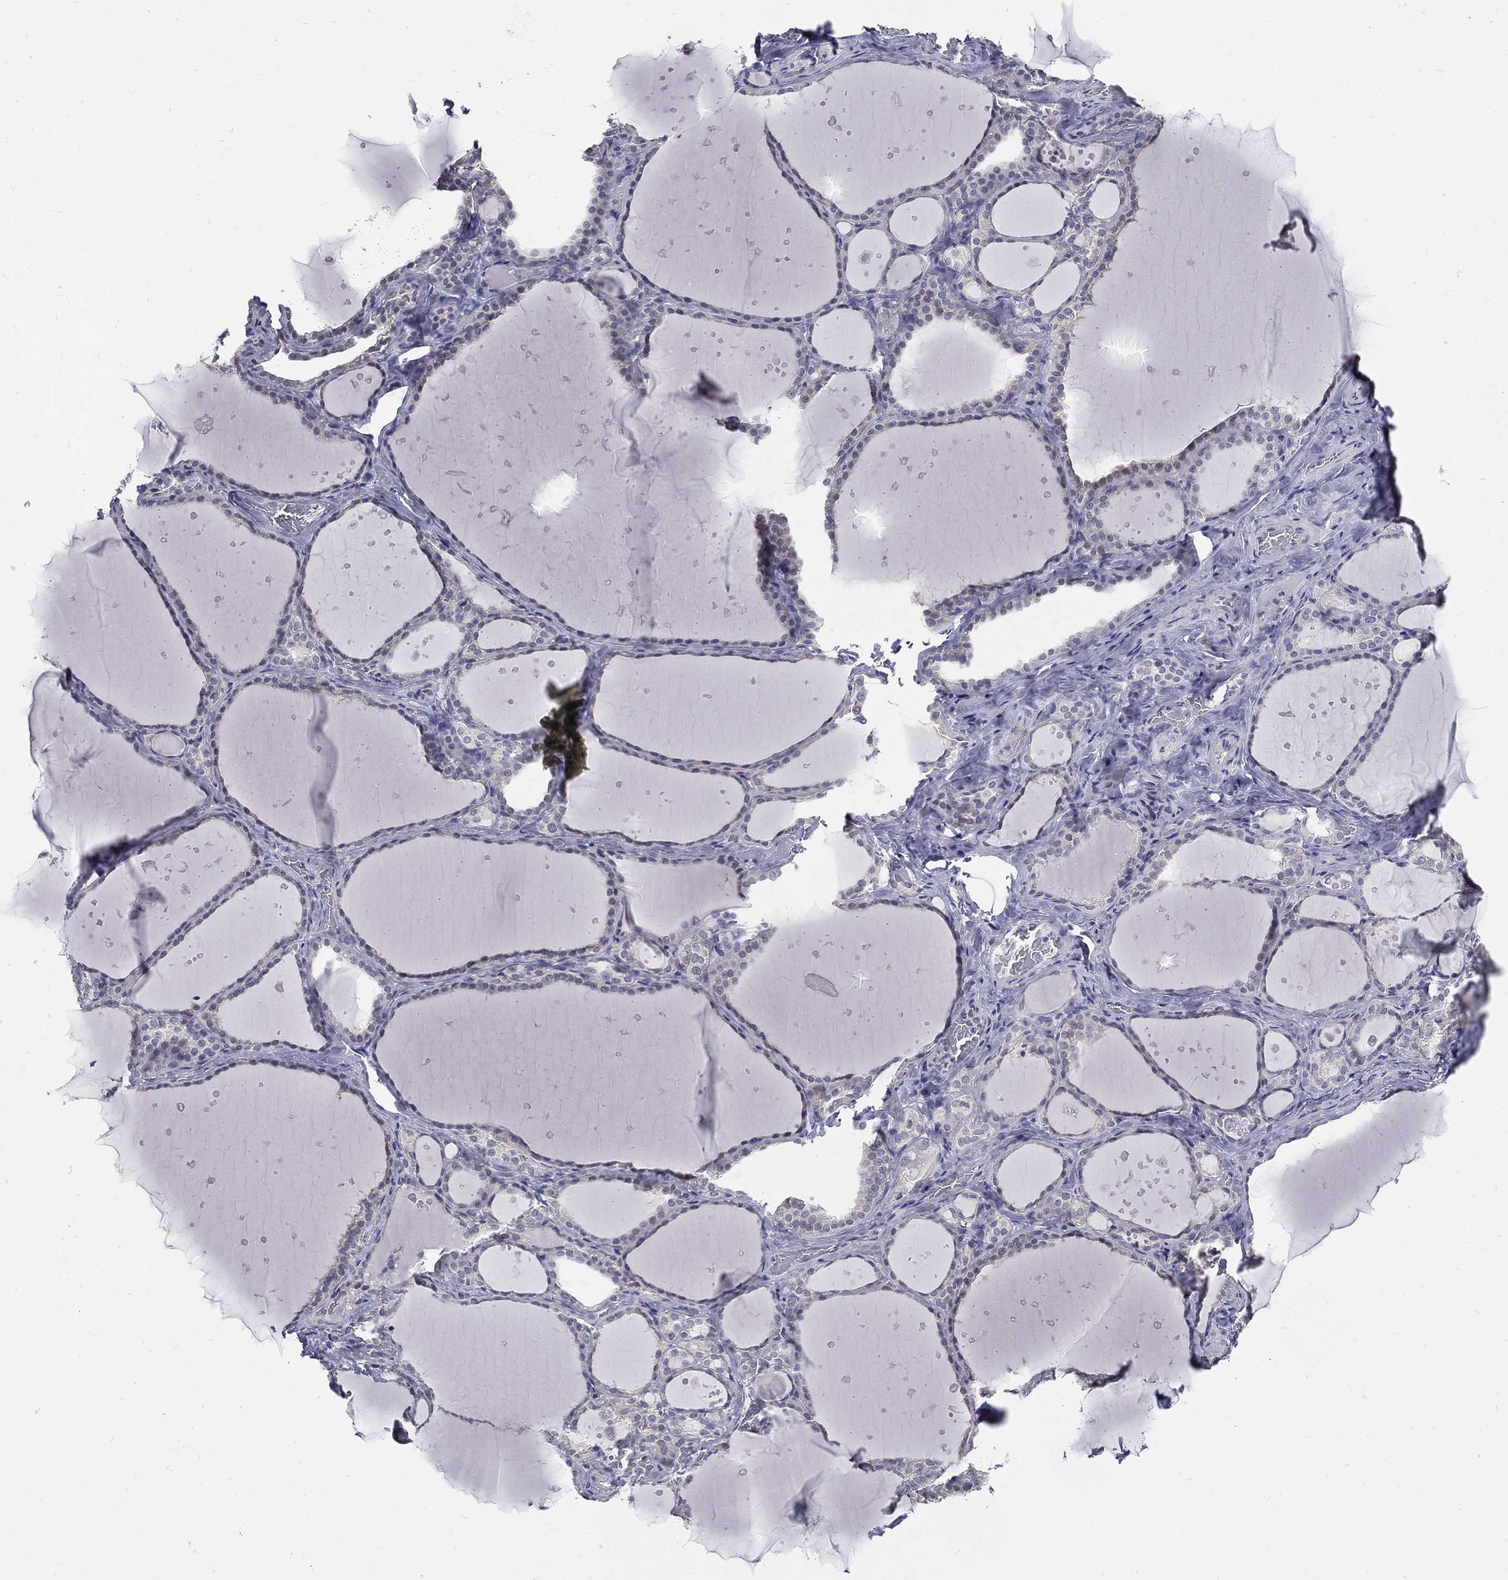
{"staining": {"intensity": "negative", "quantity": "none", "location": "none"}, "tissue": "thyroid gland", "cell_type": "Glandular cells", "image_type": "normal", "snomed": [{"axis": "morphology", "description": "Normal tissue, NOS"}, {"axis": "topography", "description": "Thyroid gland"}], "caption": "Protein analysis of benign thyroid gland displays no significant expression in glandular cells. (Brightfield microscopy of DAB IHC at high magnification).", "gene": "ETNPPL", "patient": {"sex": "male", "age": 63}}